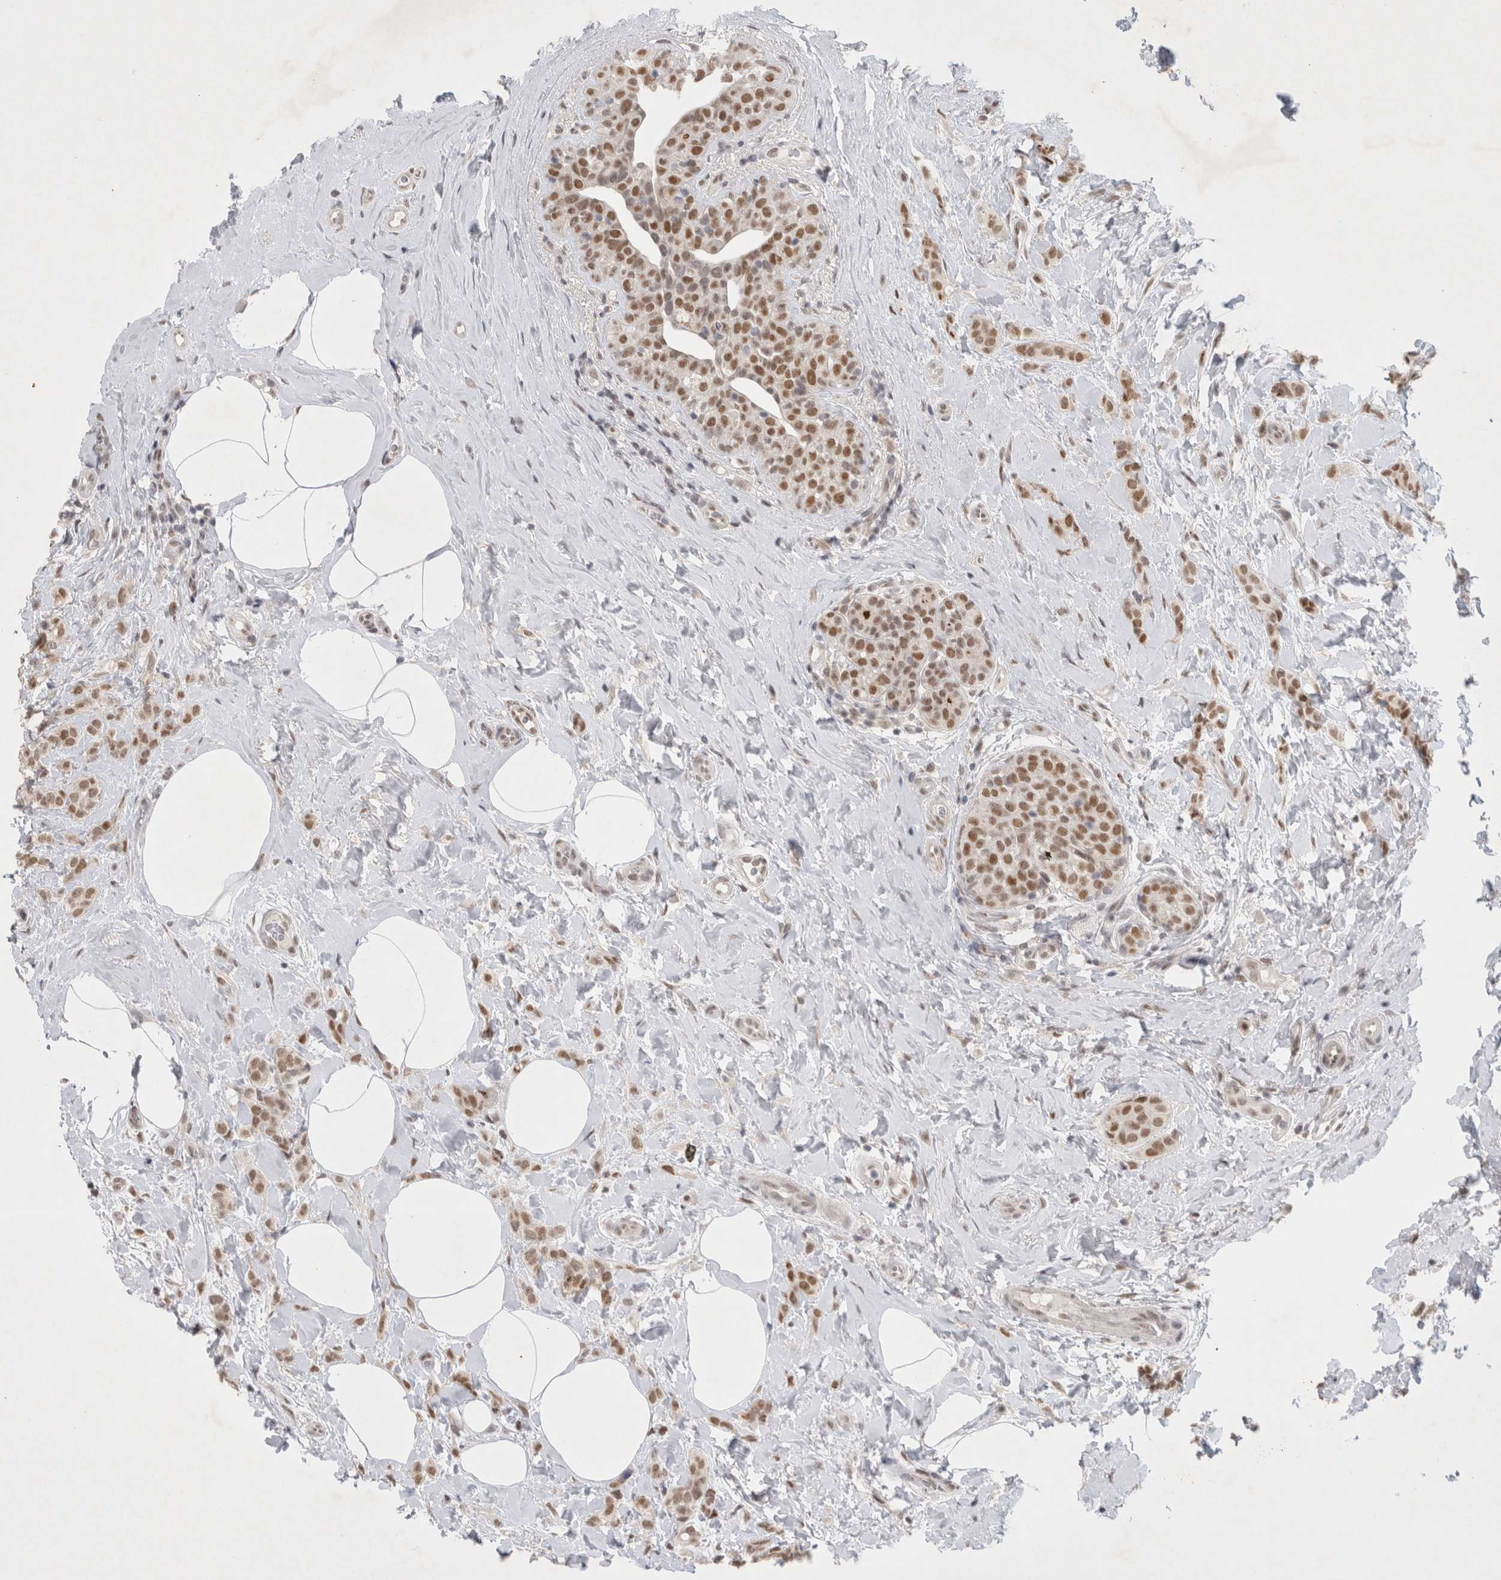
{"staining": {"intensity": "moderate", "quantity": ">75%", "location": "nuclear"}, "tissue": "breast cancer", "cell_type": "Tumor cells", "image_type": "cancer", "snomed": [{"axis": "morphology", "description": "Lobular carcinoma, in situ"}, {"axis": "morphology", "description": "Lobular carcinoma"}, {"axis": "topography", "description": "Breast"}], "caption": "Breast cancer tissue reveals moderate nuclear expression in about >75% of tumor cells", "gene": "RECQL4", "patient": {"sex": "female", "age": 41}}